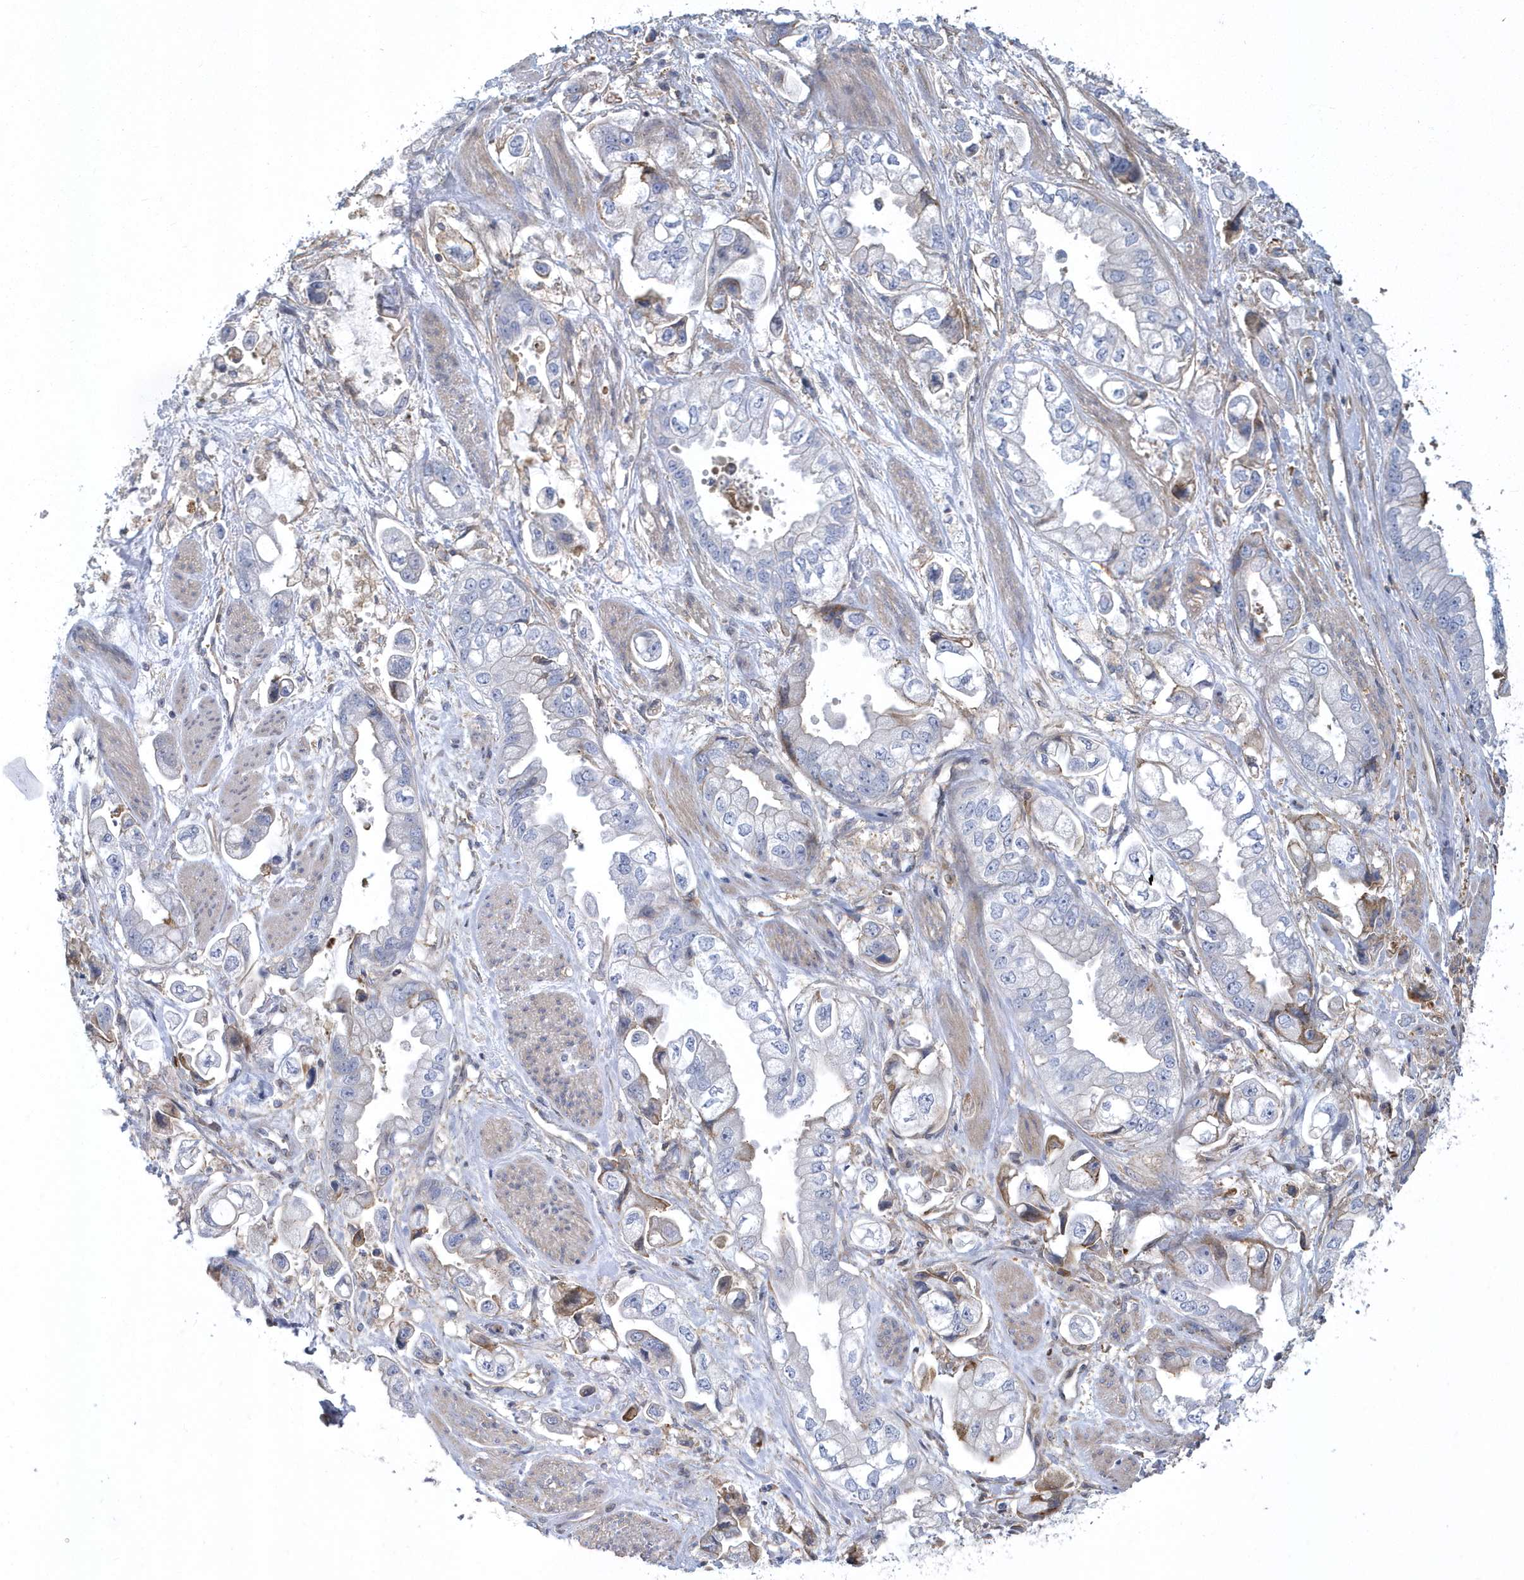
{"staining": {"intensity": "negative", "quantity": "none", "location": "none"}, "tissue": "stomach cancer", "cell_type": "Tumor cells", "image_type": "cancer", "snomed": [{"axis": "morphology", "description": "Adenocarcinoma, NOS"}, {"axis": "topography", "description": "Stomach"}], "caption": "Stomach cancer (adenocarcinoma) was stained to show a protein in brown. There is no significant staining in tumor cells.", "gene": "ARAP2", "patient": {"sex": "male", "age": 62}}